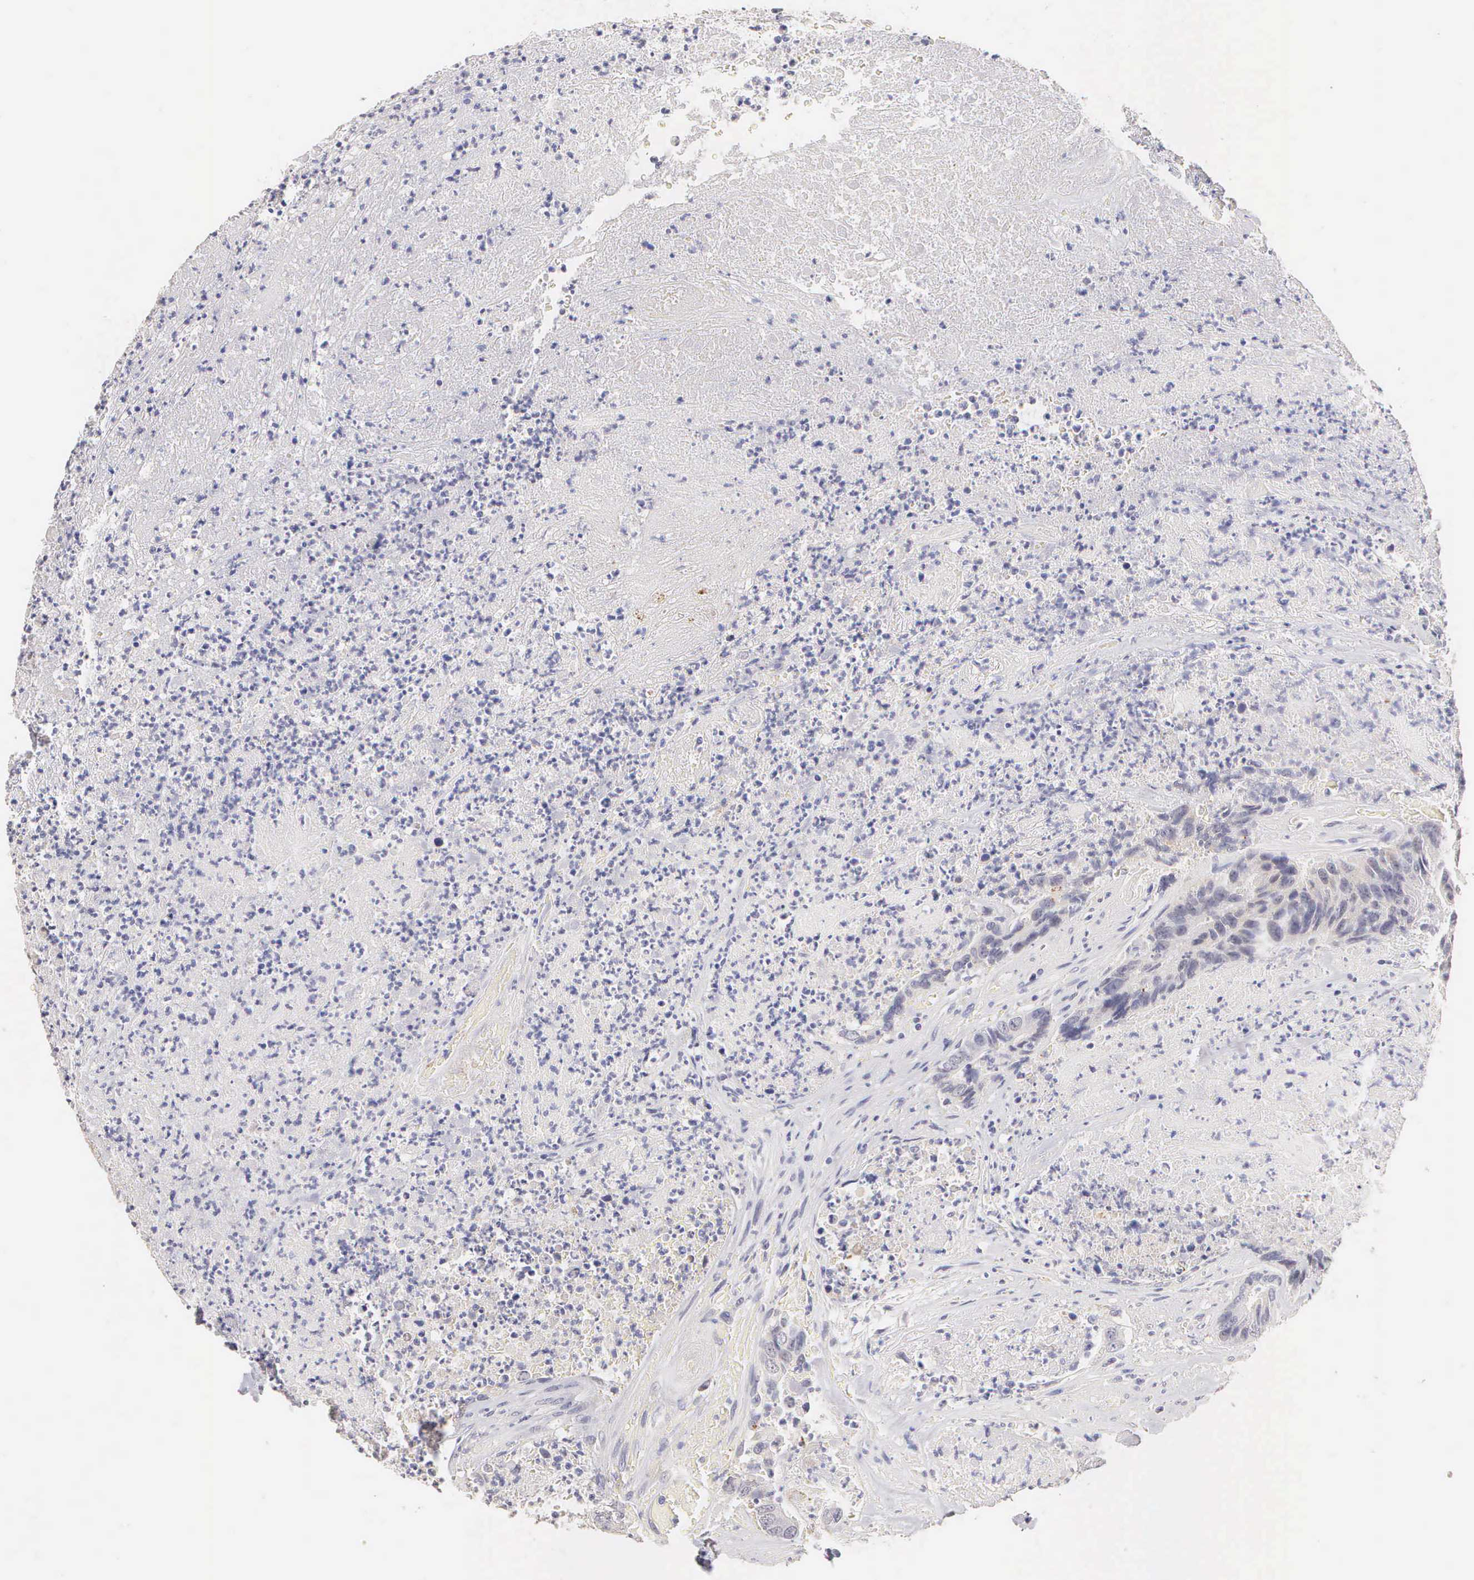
{"staining": {"intensity": "negative", "quantity": "none", "location": "none"}, "tissue": "colorectal cancer", "cell_type": "Tumor cells", "image_type": "cancer", "snomed": [{"axis": "morphology", "description": "Adenocarcinoma, NOS"}, {"axis": "topography", "description": "Rectum"}], "caption": "This is an IHC image of colorectal cancer (adenocarcinoma). There is no positivity in tumor cells.", "gene": "ESR1", "patient": {"sex": "female", "age": 65}}